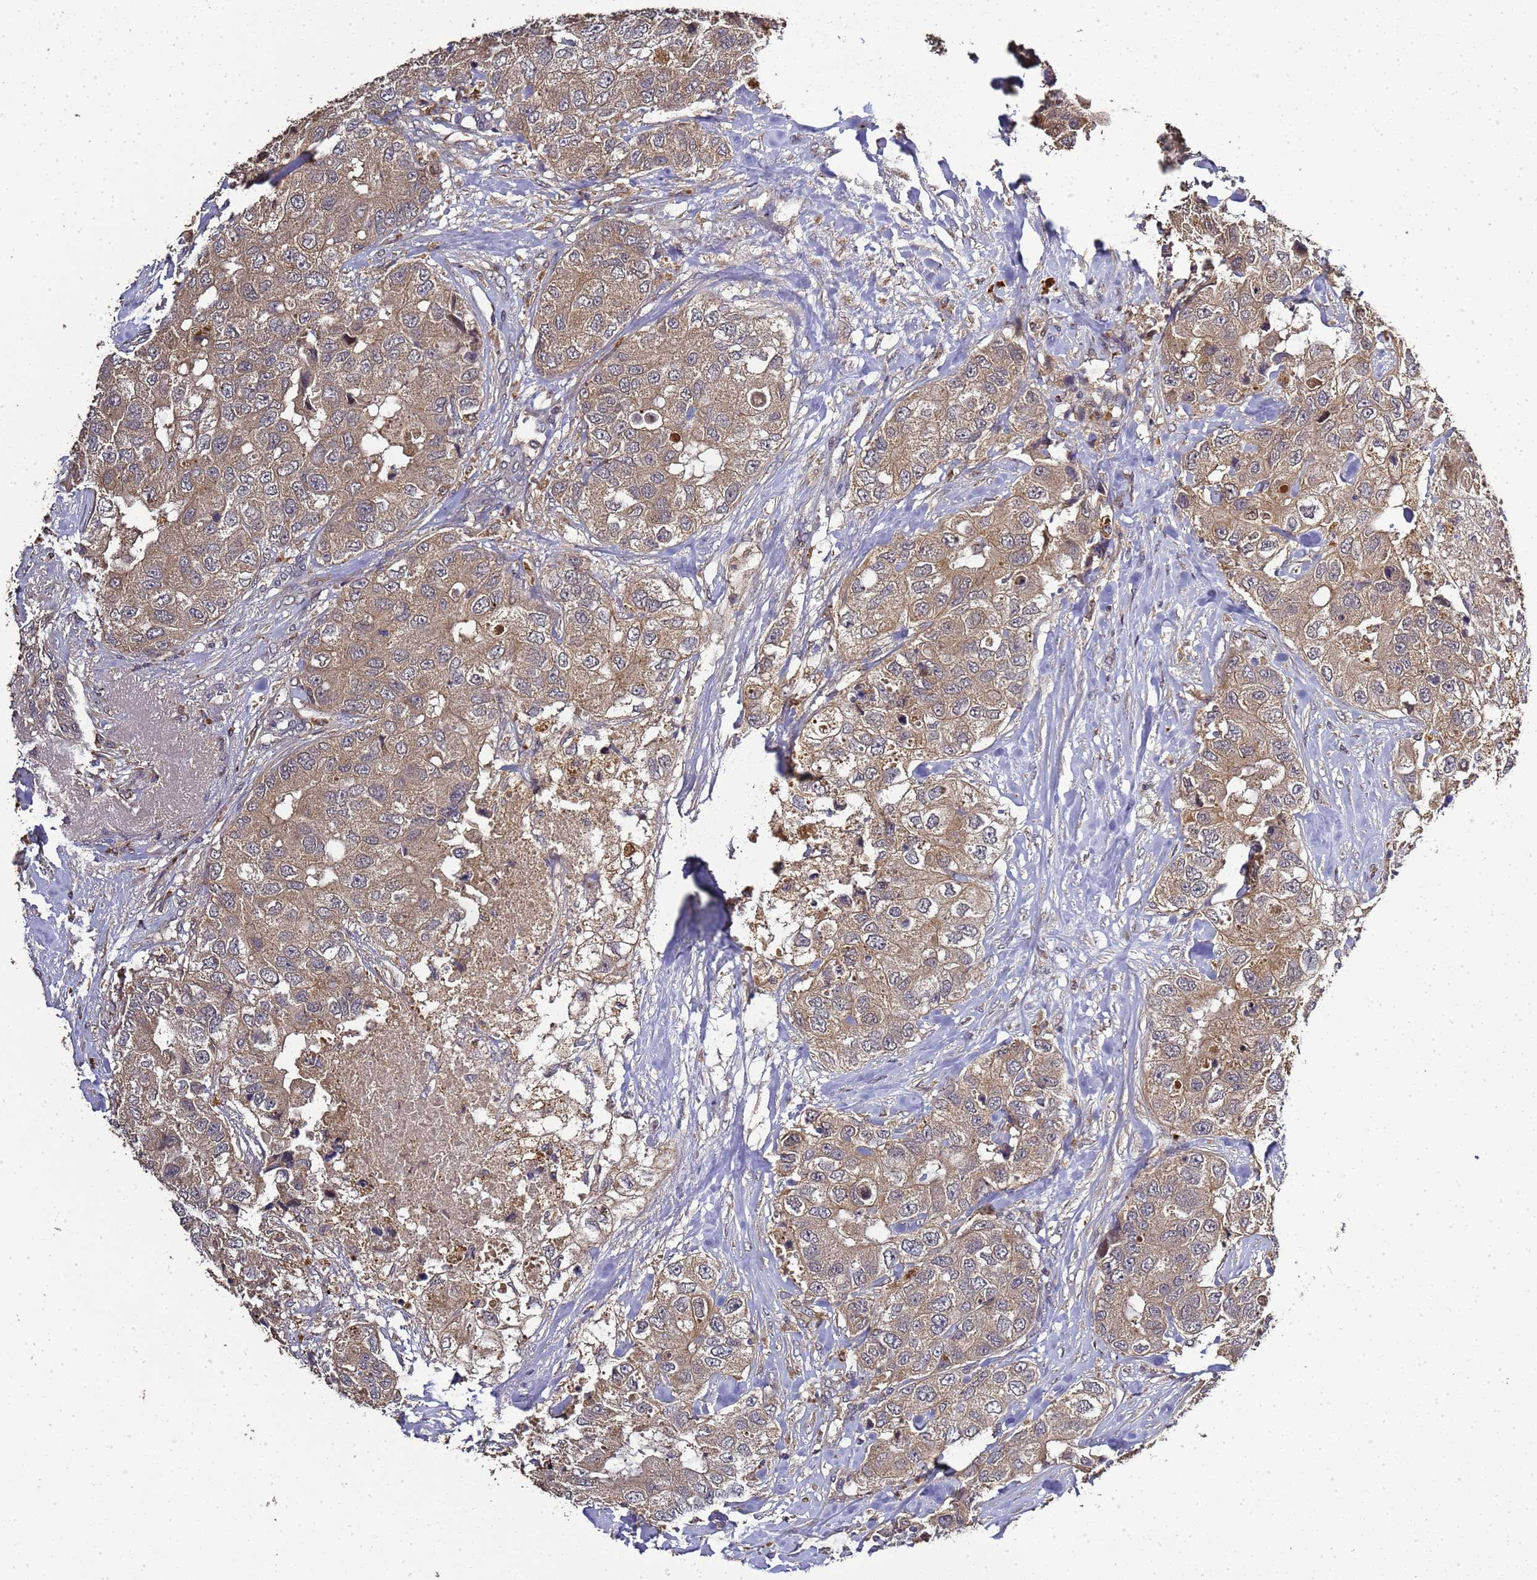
{"staining": {"intensity": "moderate", "quantity": ">75%", "location": "cytoplasmic/membranous,nuclear"}, "tissue": "breast cancer", "cell_type": "Tumor cells", "image_type": "cancer", "snomed": [{"axis": "morphology", "description": "Duct carcinoma"}, {"axis": "topography", "description": "Breast"}], "caption": "Moderate cytoplasmic/membranous and nuclear staining for a protein is present in approximately >75% of tumor cells of breast infiltrating ductal carcinoma using immunohistochemistry.", "gene": "LGI4", "patient": {"sex": "female", "age": 62}}